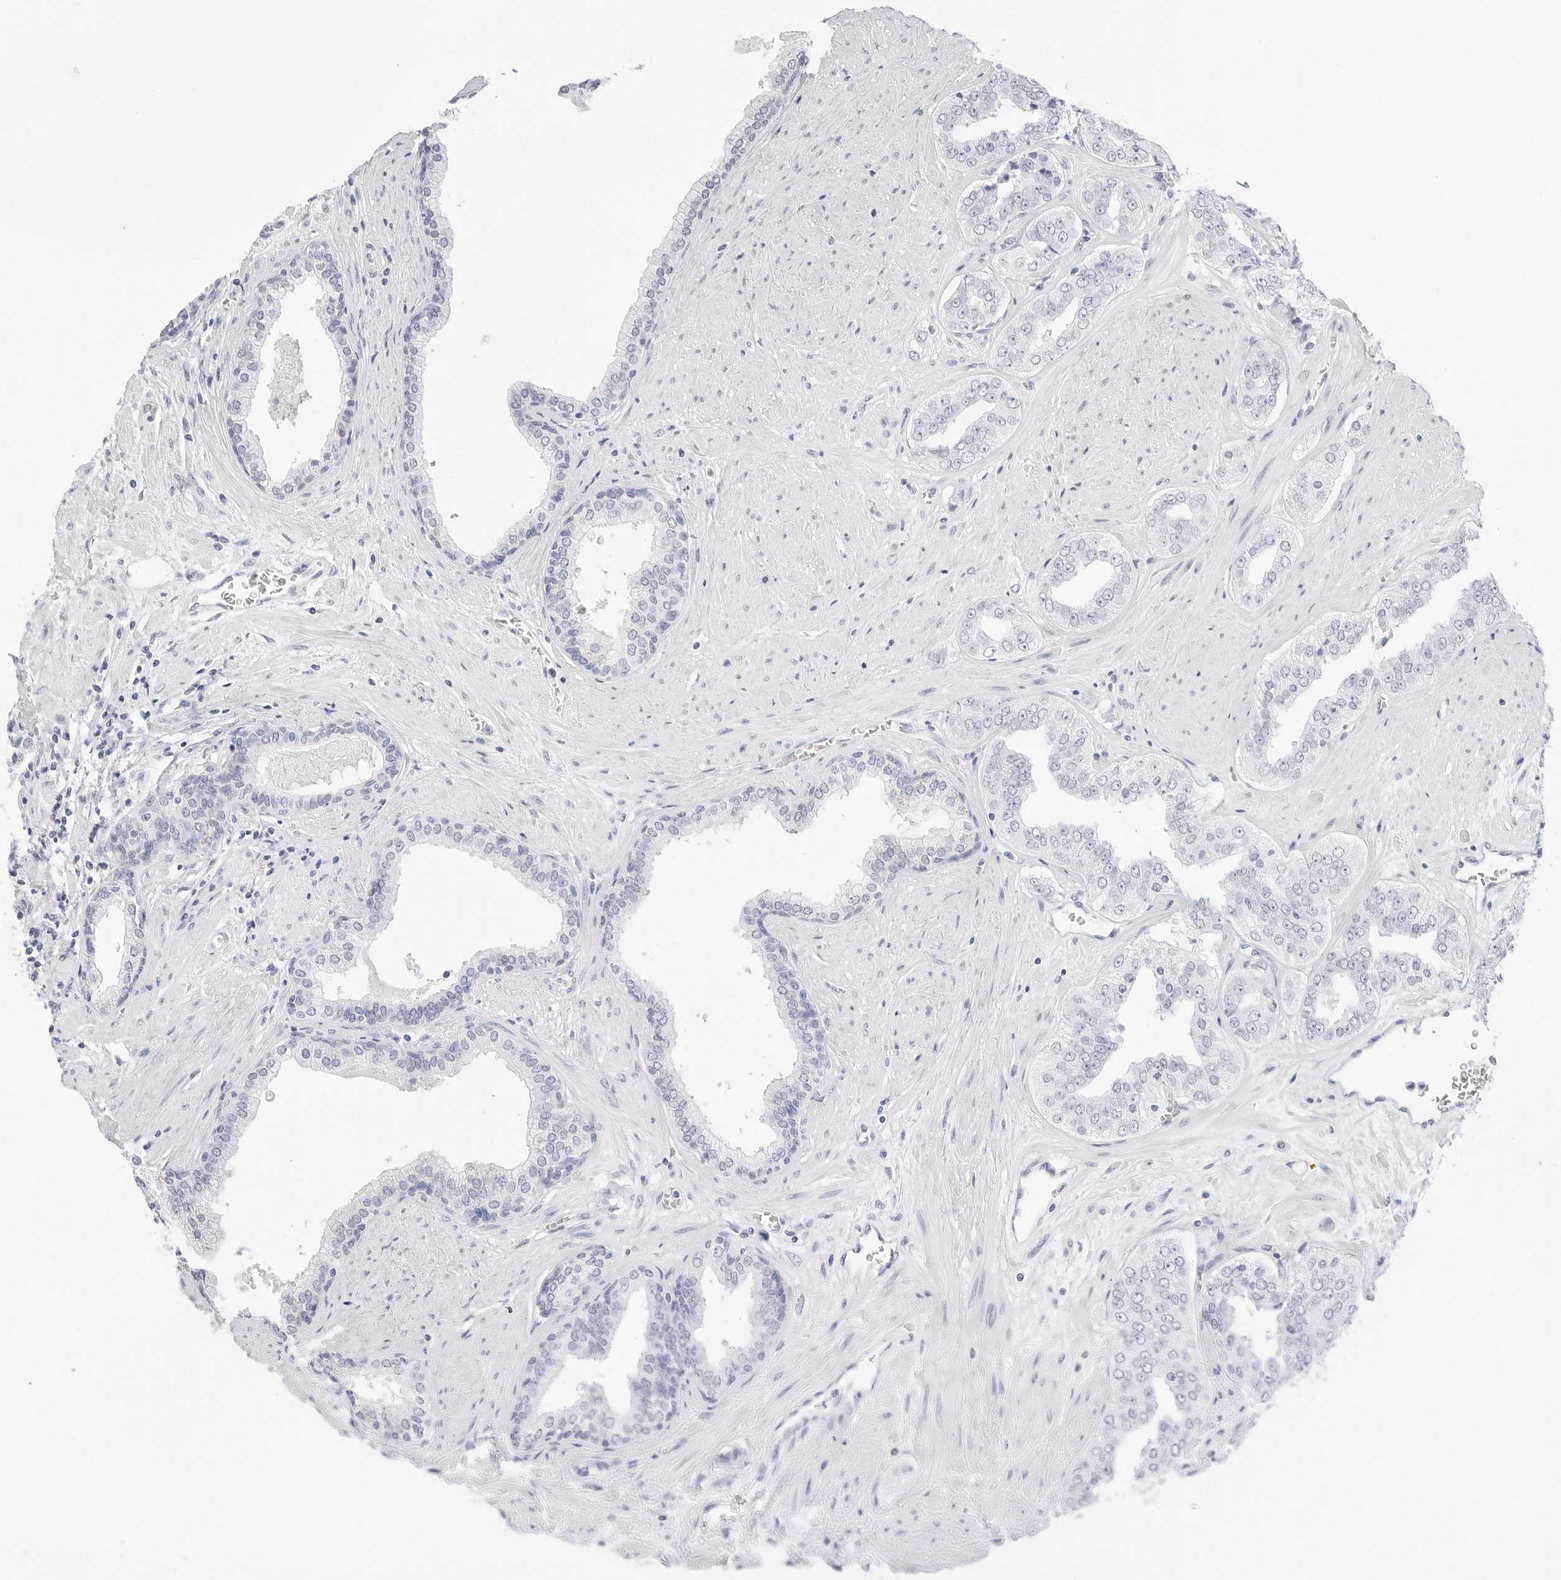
{"staining": {"intensity": "negative", "quantity": "none", "location": "none"}, "tissue": "prostate cancer", "cell_type": "Tumor cells", "image_type": "cancer", "snomed": [{"axis": "morphology", "description": "Adenocarcinoma, High grade"}, {"axis": "topography", "description": "Prostate"}], "caption": "Immunohistochemistry (IHC) of prostate cancer shows no staining in tumor cells.", "gene": "TFF2", "patient": {"sex": "male", "age": 71}}